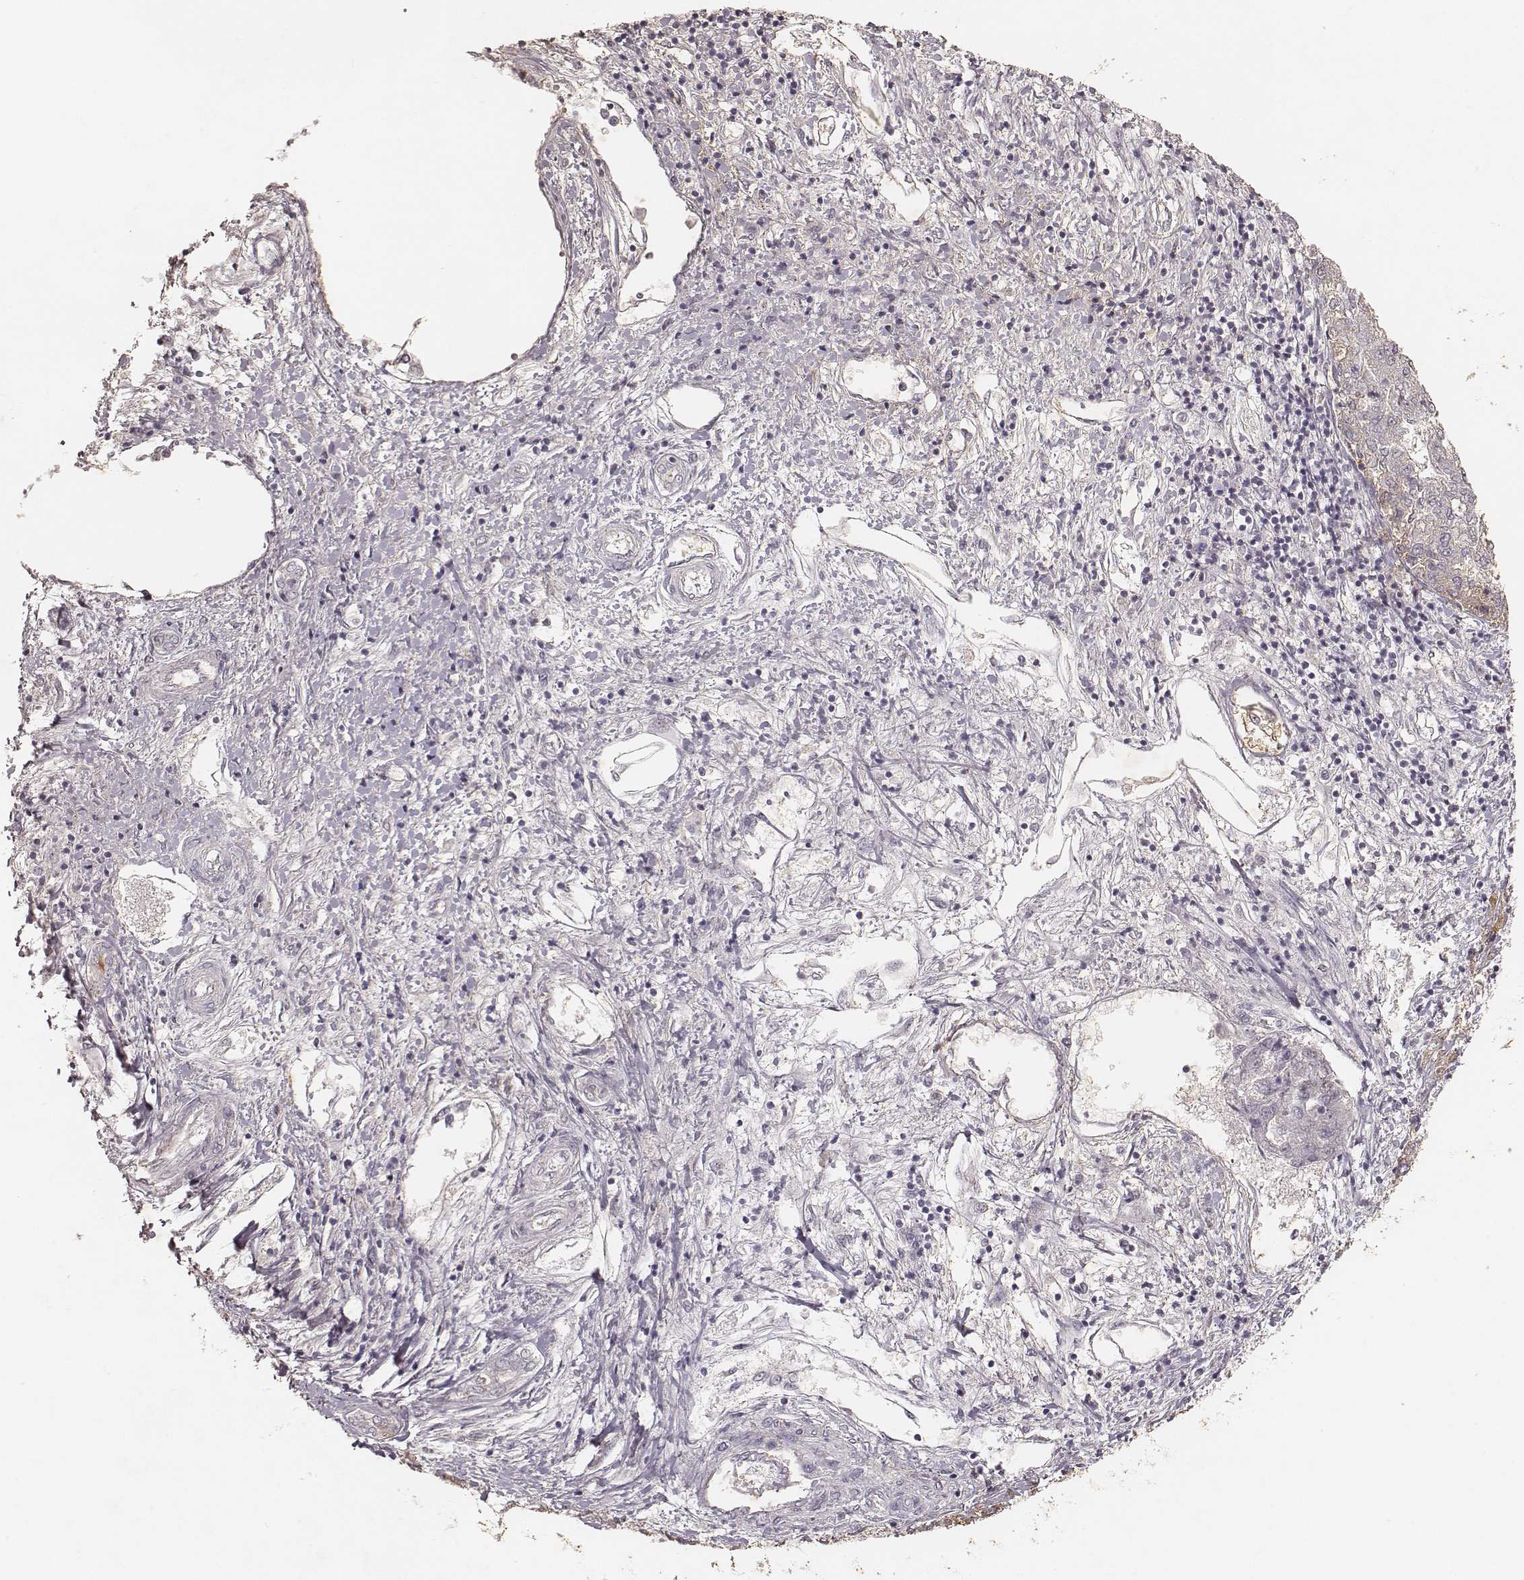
{"staining": {"intensity": "negative", "quantity": "none", "location": "none"}, "tissue": "liver cancer", "cell_type": "Tumor cells", "image_type": "cancer", "snomed": [{"axis": "morphology", "description": "Carcinoma, Hepatocellular, NOS"}, {"axis": "topography", "description": "Liver"}], "caption": "There is no significant expression in tumor cells of liver cancer (hepatocellular carcinoma).", "gene": "MADCAM1", "patient": {"sex": "male", "age": 56}}